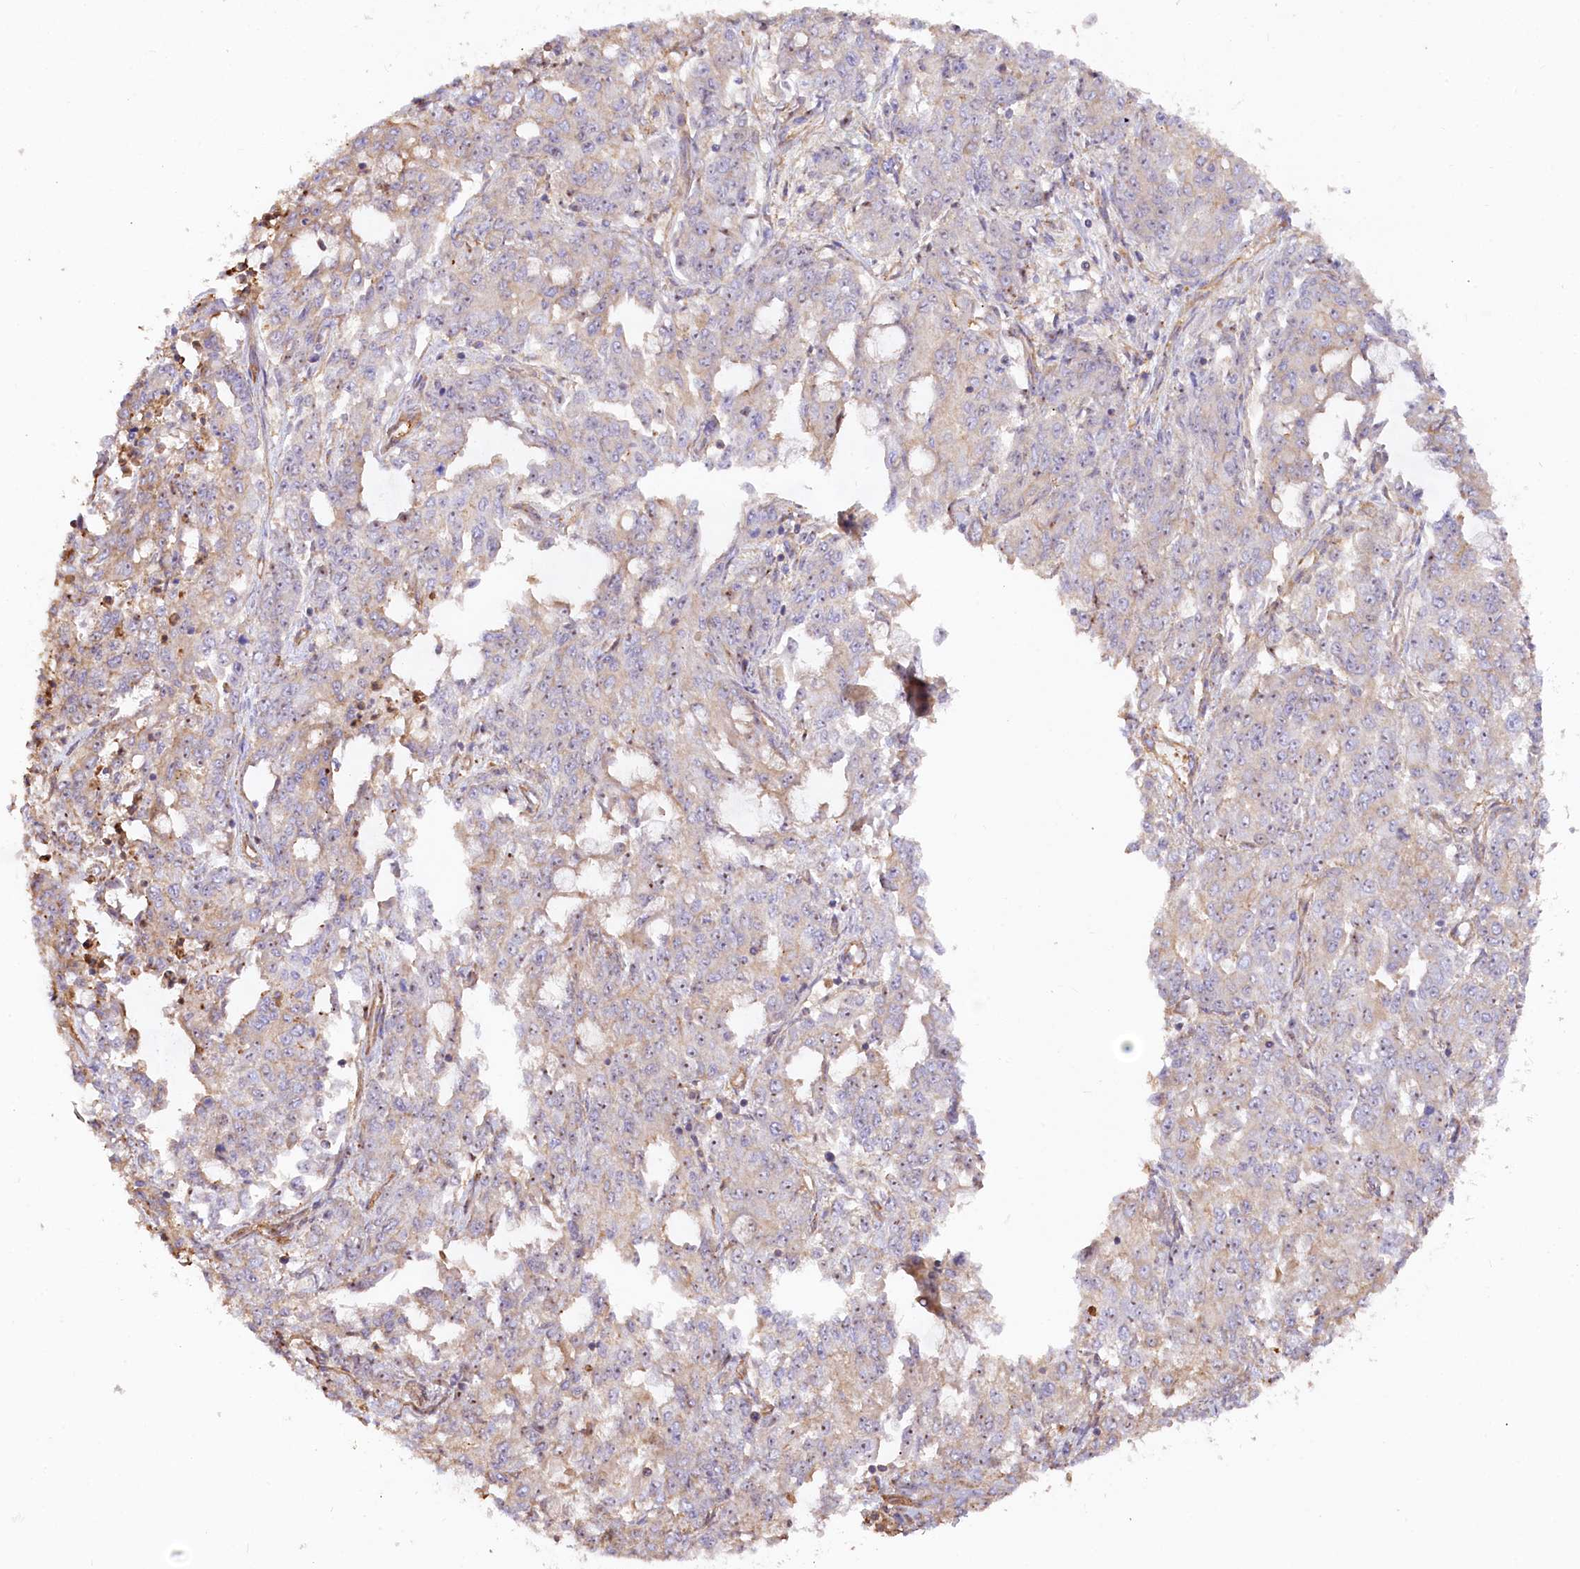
{"staining": {"intensity": "weak", "quantity": "<25%", "location": "cytoplasmic/membranous,nuclear"}, "tissue": "endometrial cancer", "cell_type": "Tumor cells", "image_type": "cancer", "snomed": [{"axis": "morphology", "description": "Adenocarcinoma, NOS"}, {"axis": "topography", "description": "Endometrium"}], "caption": "This is an immunohistochemistry (IHC) photomicrograph of adenocarcinoma (endometrial). There is no positivity in tumor cells.", "gene": "WDR36", "patient": {"sex": "female", "age": 50}}